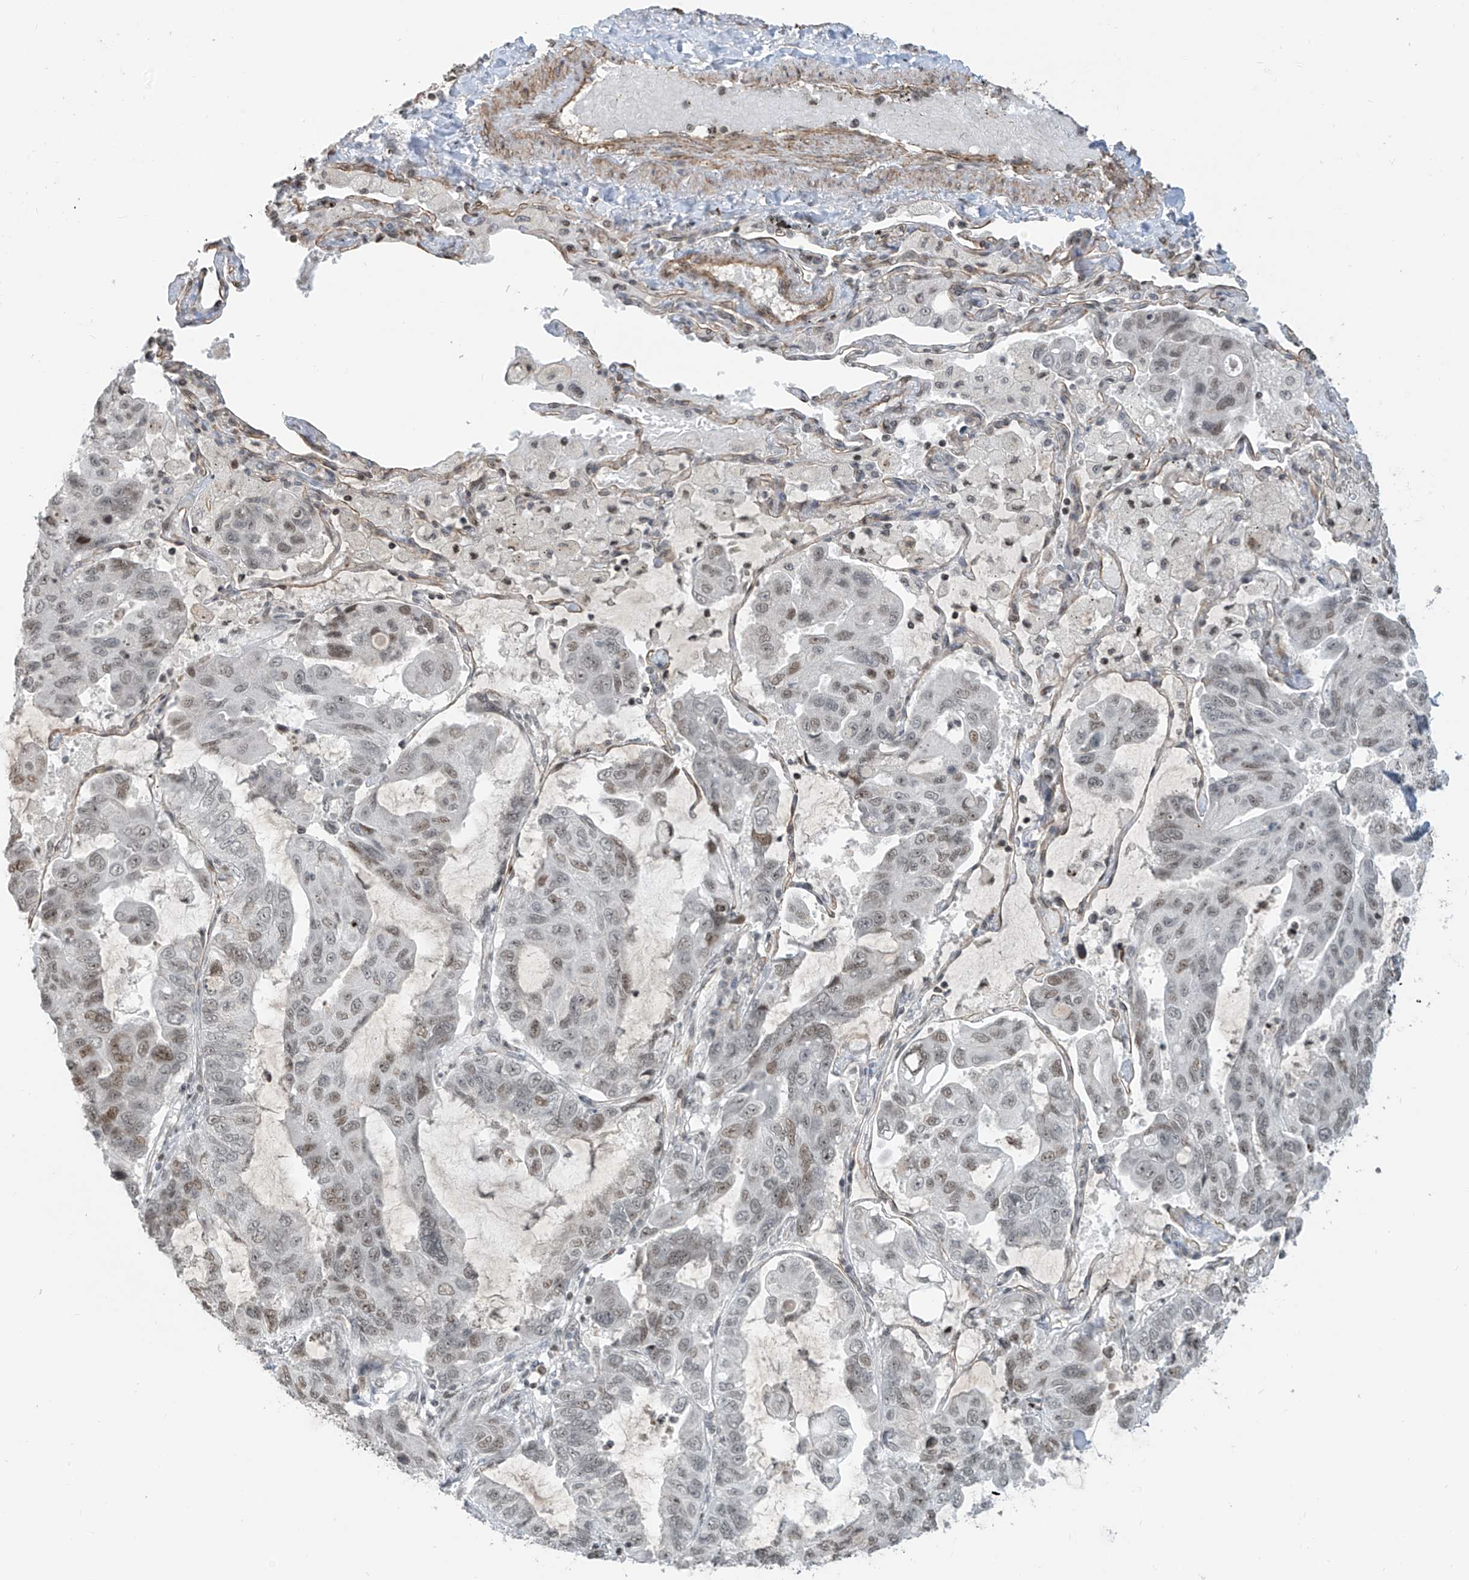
{"staining": {"intensity": "weak", "quantity": "25%-75%", "location": "nuclear"}, "tissue": "lung cancer", "cell_type": "Tumor cells", "image_type": "cancer", "snomed": [{"axis": "morphology", "description": "Adenocarcinoma, NOS"}, {"axis": "topography", "description": "Lung"}], "caption": "A low amount of weak nuclear staining is identified in approximately 25%-75% of tumor cells in lung adenocarcinoma tissue.", "gene": "METAP1D", "patient": {"sex": "male", "age": 64}}